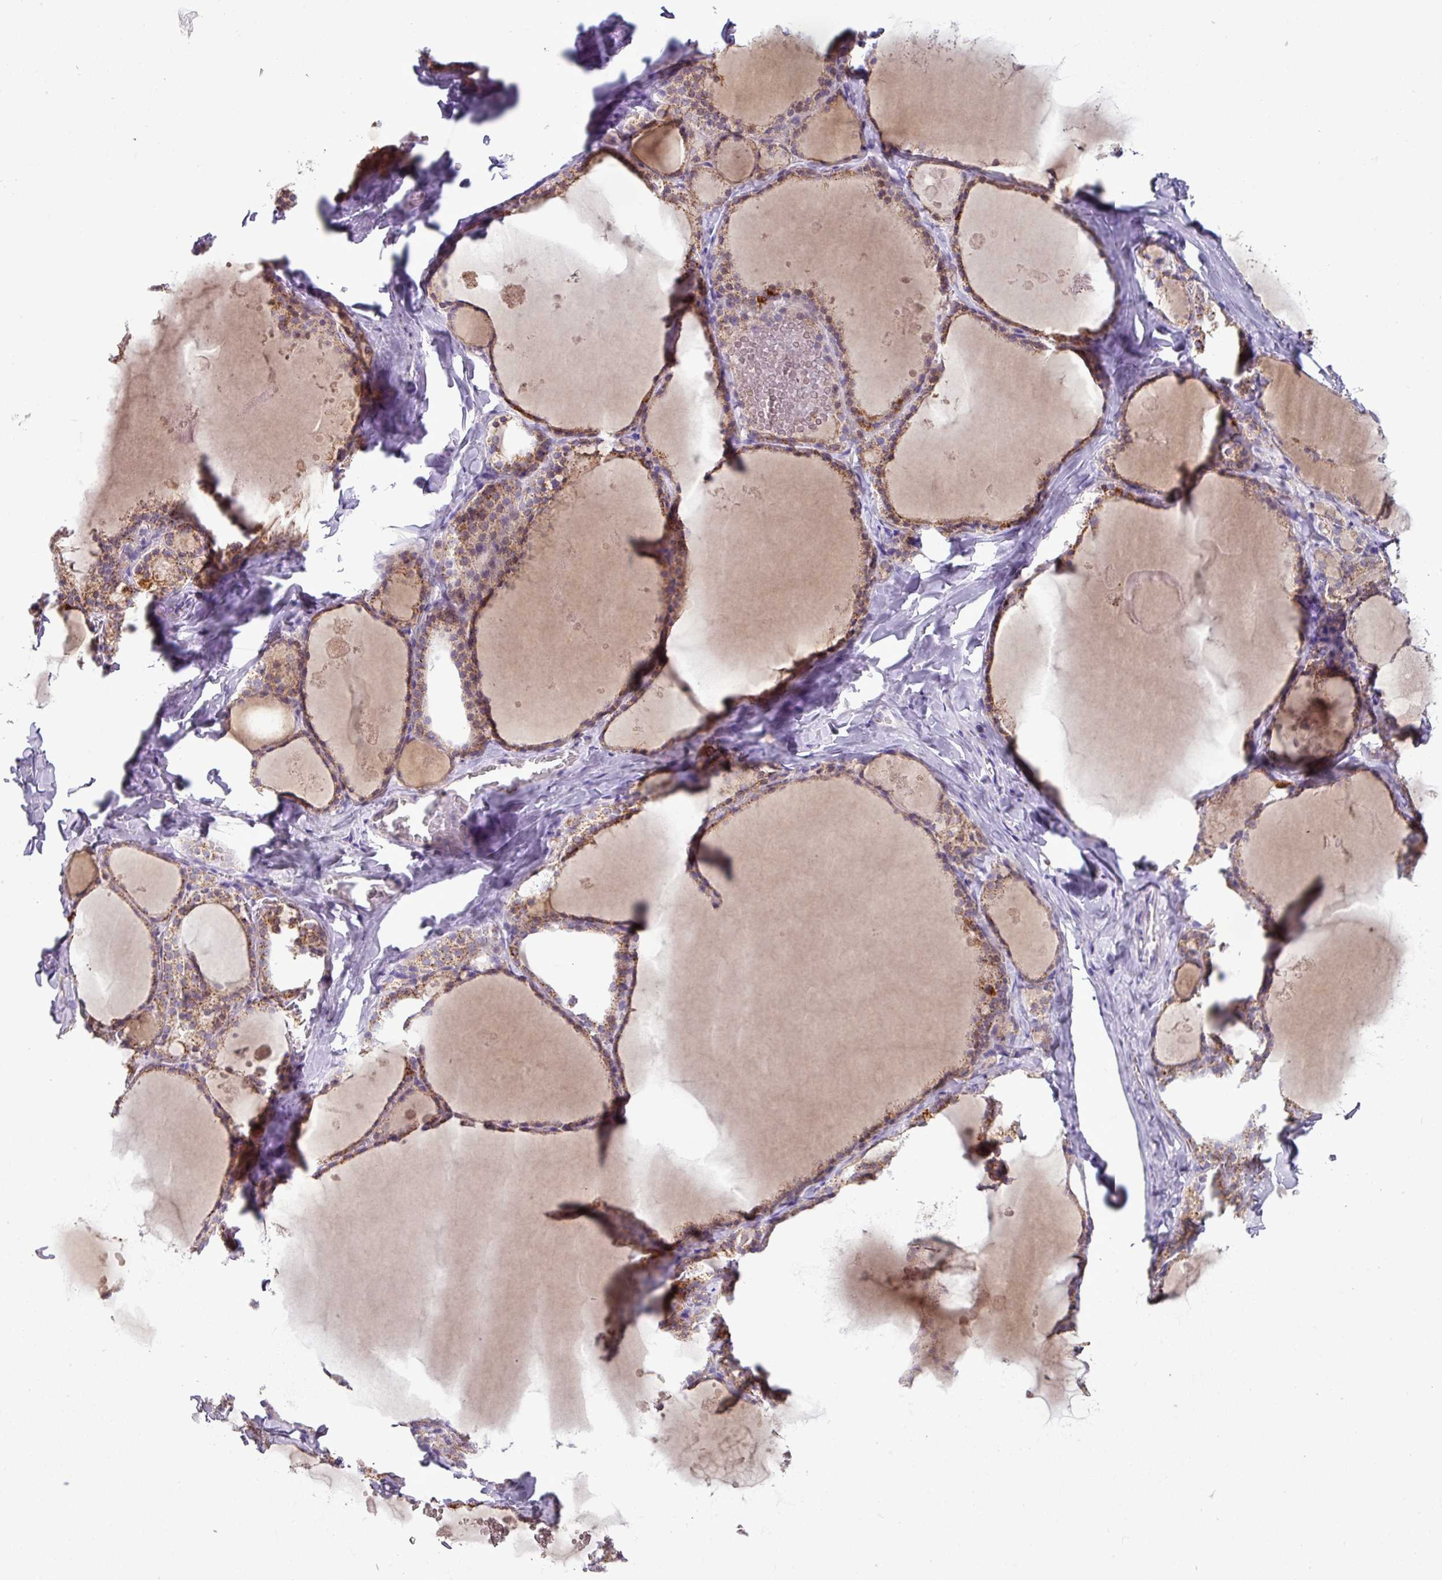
{"staining": {"intensity": "moderate", "quantity": "25%-75%", "location": "cytoplasmic/membranous"}, "tissue": "thyroid gland", "cell_type": "Glandular cells", "image_type": "normal", "snomed": [{"axis": "morphology", "description": "Normal tissue, NOS"}, {"axis": "topography", "description": "Thyroid gland"}], "caption": "Immunohistochemistry staining of normal thyroid gland, which shows medium levels of moderate cytoplasmic/membranous expression in about 25%-75% of glandular cells indicating moderate cytoplasmic/membranous protein expression. The staining was performed using DAB (brown) for protein detection and nuclei were counterstained in hematoxylin (blue).", "gene": "TRAPPC1", "patient": {"sex": "male", "age": 56}}